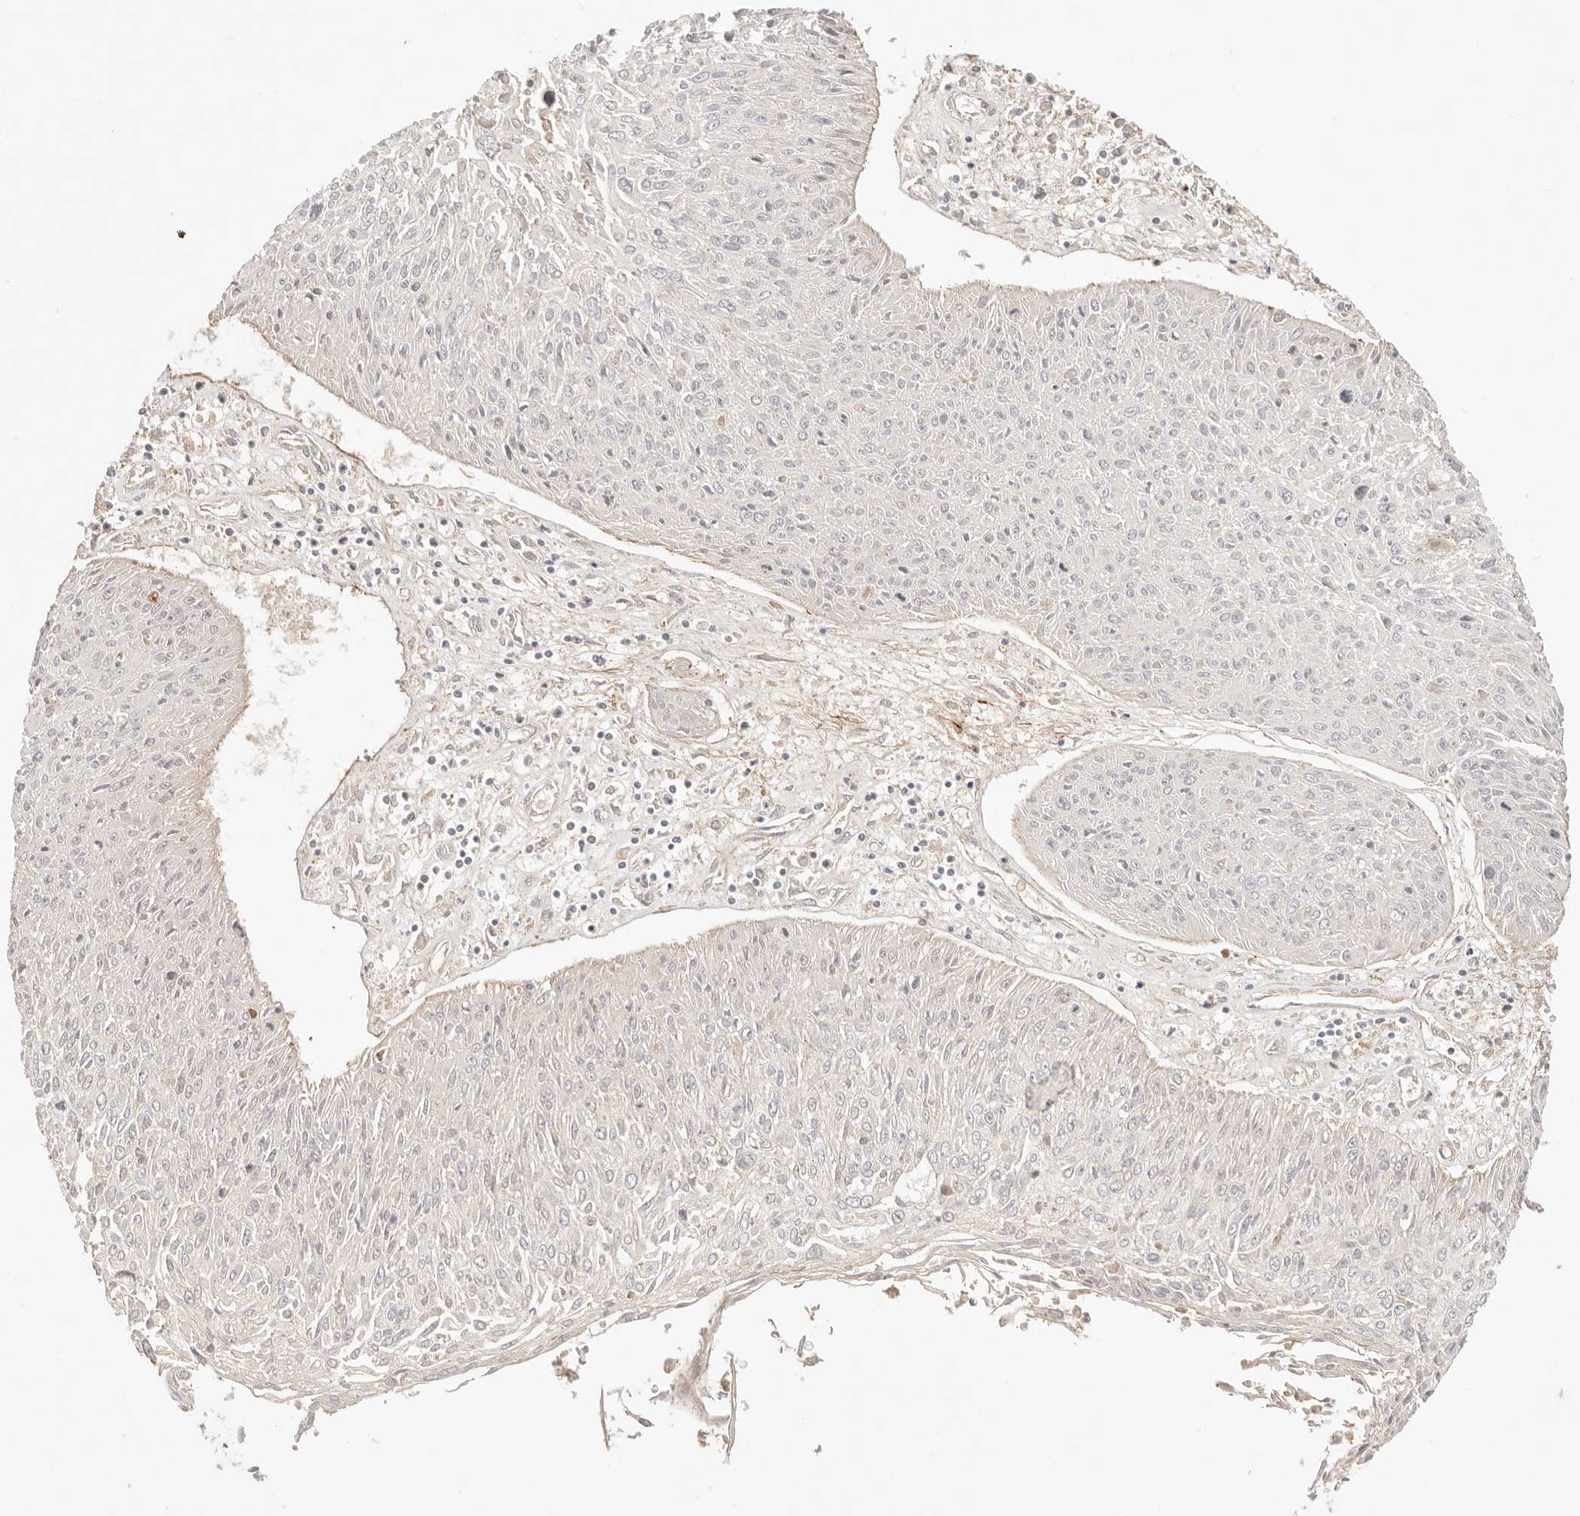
{"staining": {"intensity": "weak", "quantity": "<25%", "location": "cytoplasmic/membranous"}, "tissue": "cervical cancer", "cell_type": "Tumor cells", "image_type": "cancer", "snomed": [{"axis": "morphology", "description": "Squamous cell carcinoma, NOS"}, {"axis": "topography", "description": "Cervix"}], "caption": "An immunohistochemistry (IHC) photomicrograph of cervical squamous cell carcinoma is shown. There is no staining in tumor cells of cervical squamous cell carcinoma.", "gene": "IL1R2", "patient": {"sex": "female", "age": 51}}